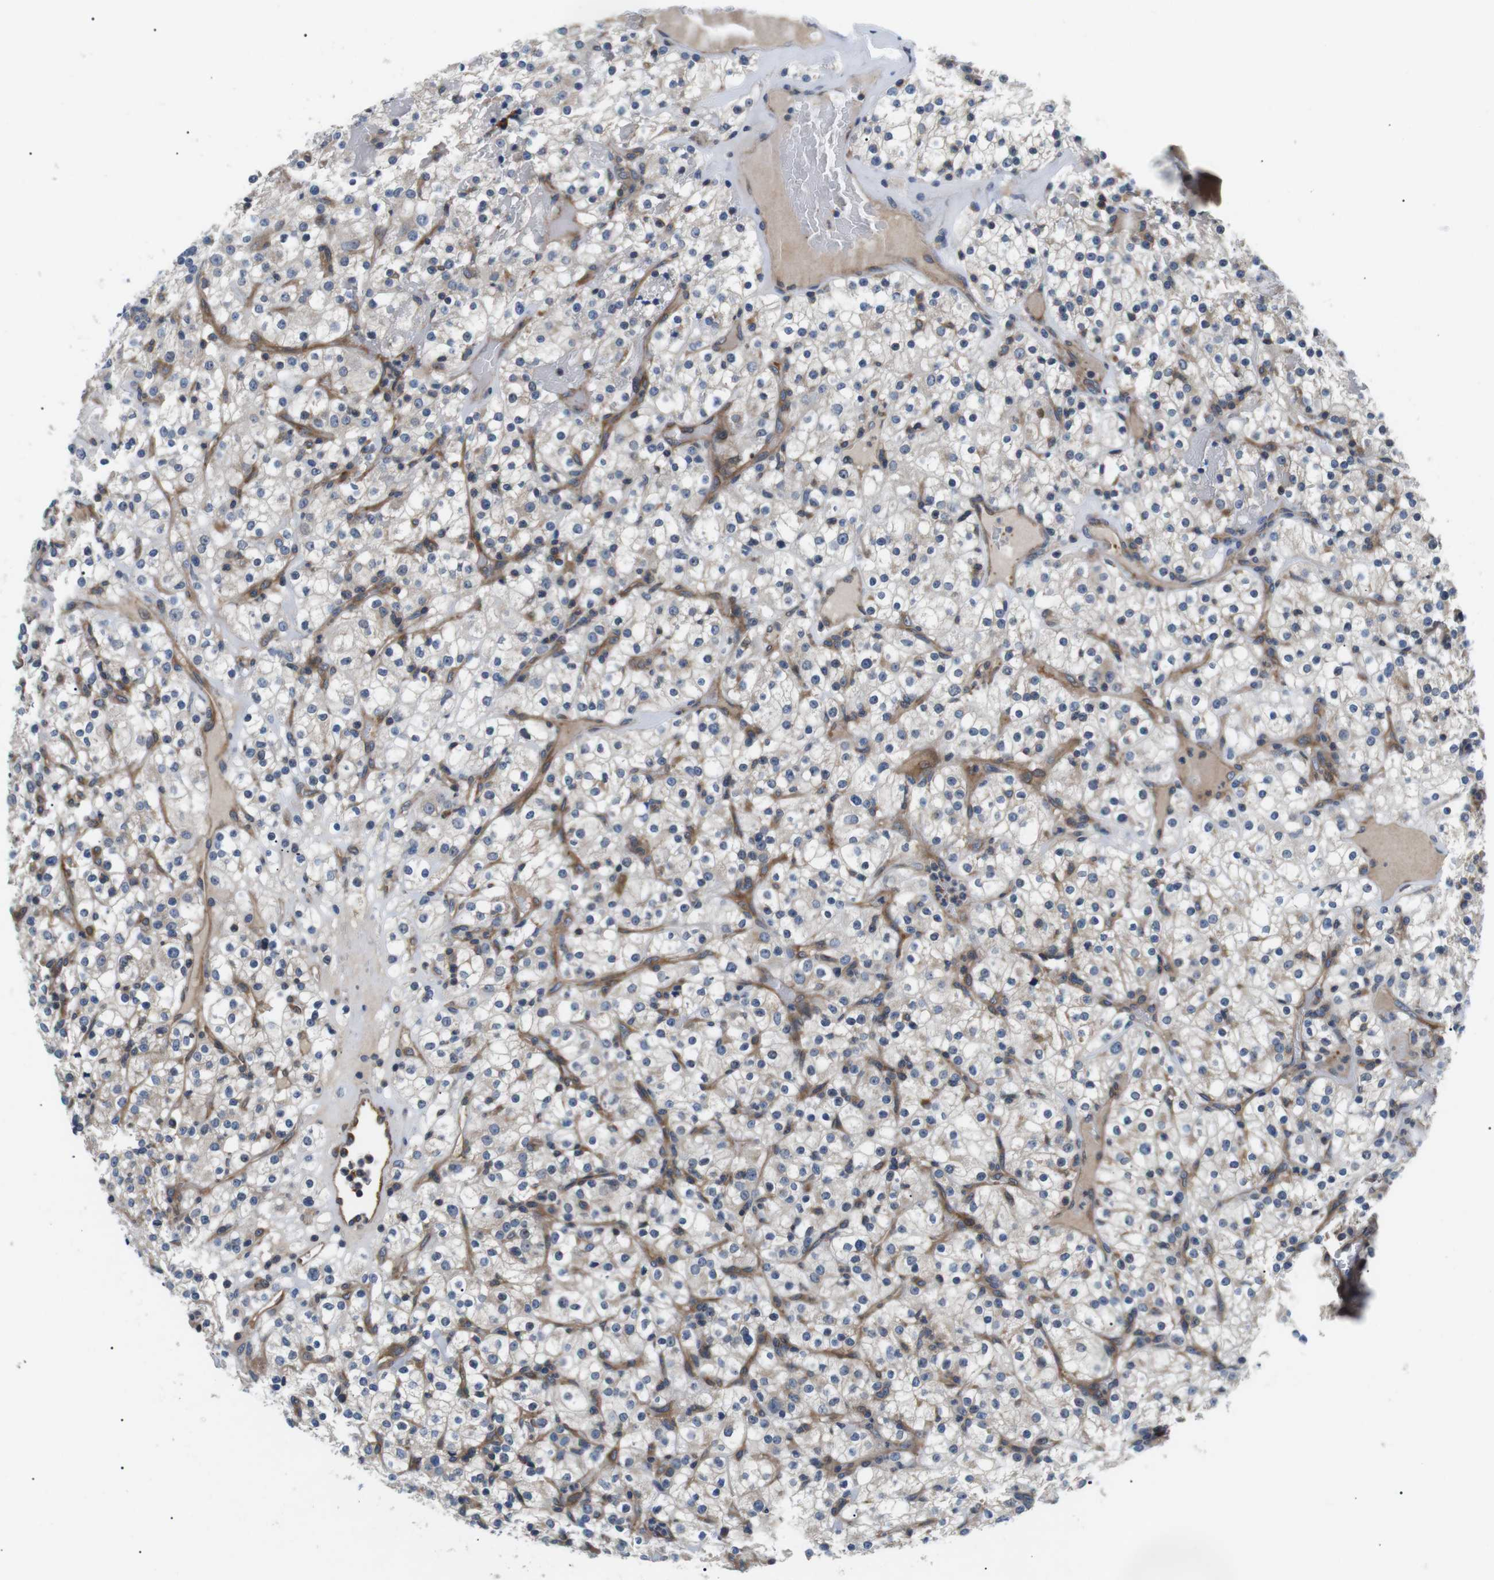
{"staining": {"intensity": "weak", "quantity": "<25%", "location": "cytoplasmic/membranous"}, "tissue": "renal cancer", "cell_type": "Tumor cells", "image_type": "cancer", "snomed": [{"axis": "morphology", "description": "Normal tissue, NOS"}, {"axis": "morphology", "description": "Adenocarcinoma, NOS"}, {"axis": "topography", "description": "Kidney"}], "caption": "Renal adenocarcinoma was stained to show a protein in brown. There is no significant positivity in tumor cells. (Immunohistochemistry (ihc), brightfield microscopy, high magnification).", "gene": "DIPK1A", "patient": {"sex": "female", "age": 72}}